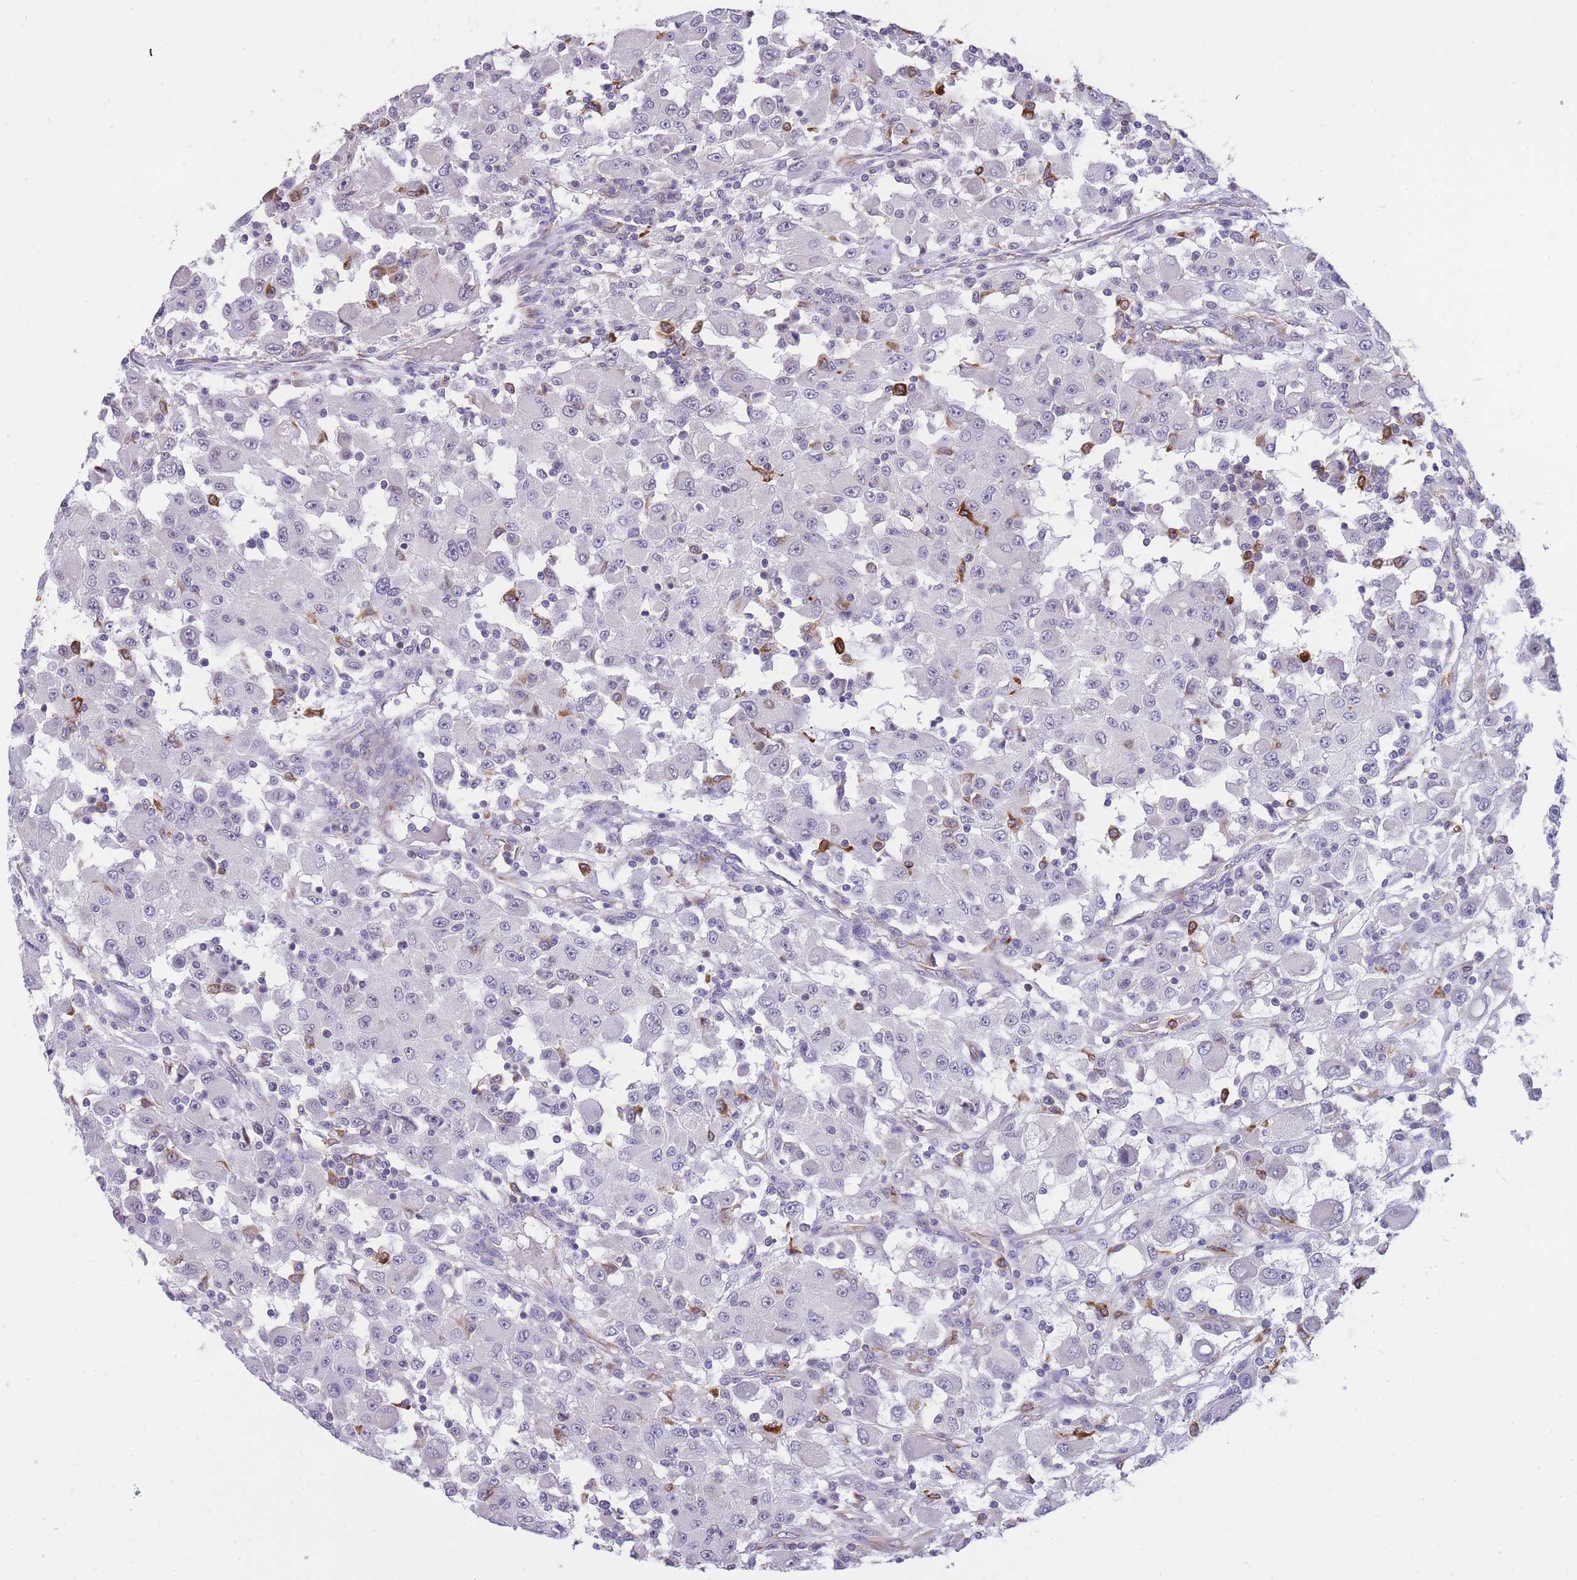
{"staining": {"intensity": "negative", "quantity": "none", "location": "none"}, "tissue": "renal cancer", "cell_type": "Tumor cells", "image_type": "cancer", "snomed": [{"axis": "morphology", "description": "Adenocarcinoma, NOS"}, {"axis": "topography", "description": "Kidney"}], "caption": "The immunohistochemistry (IHC) image has no significant staining in tumor cells of renal adenocarcinoma tissue.", "gene": "ZNF662", "patient": {"sex": "female", "age": 67}}